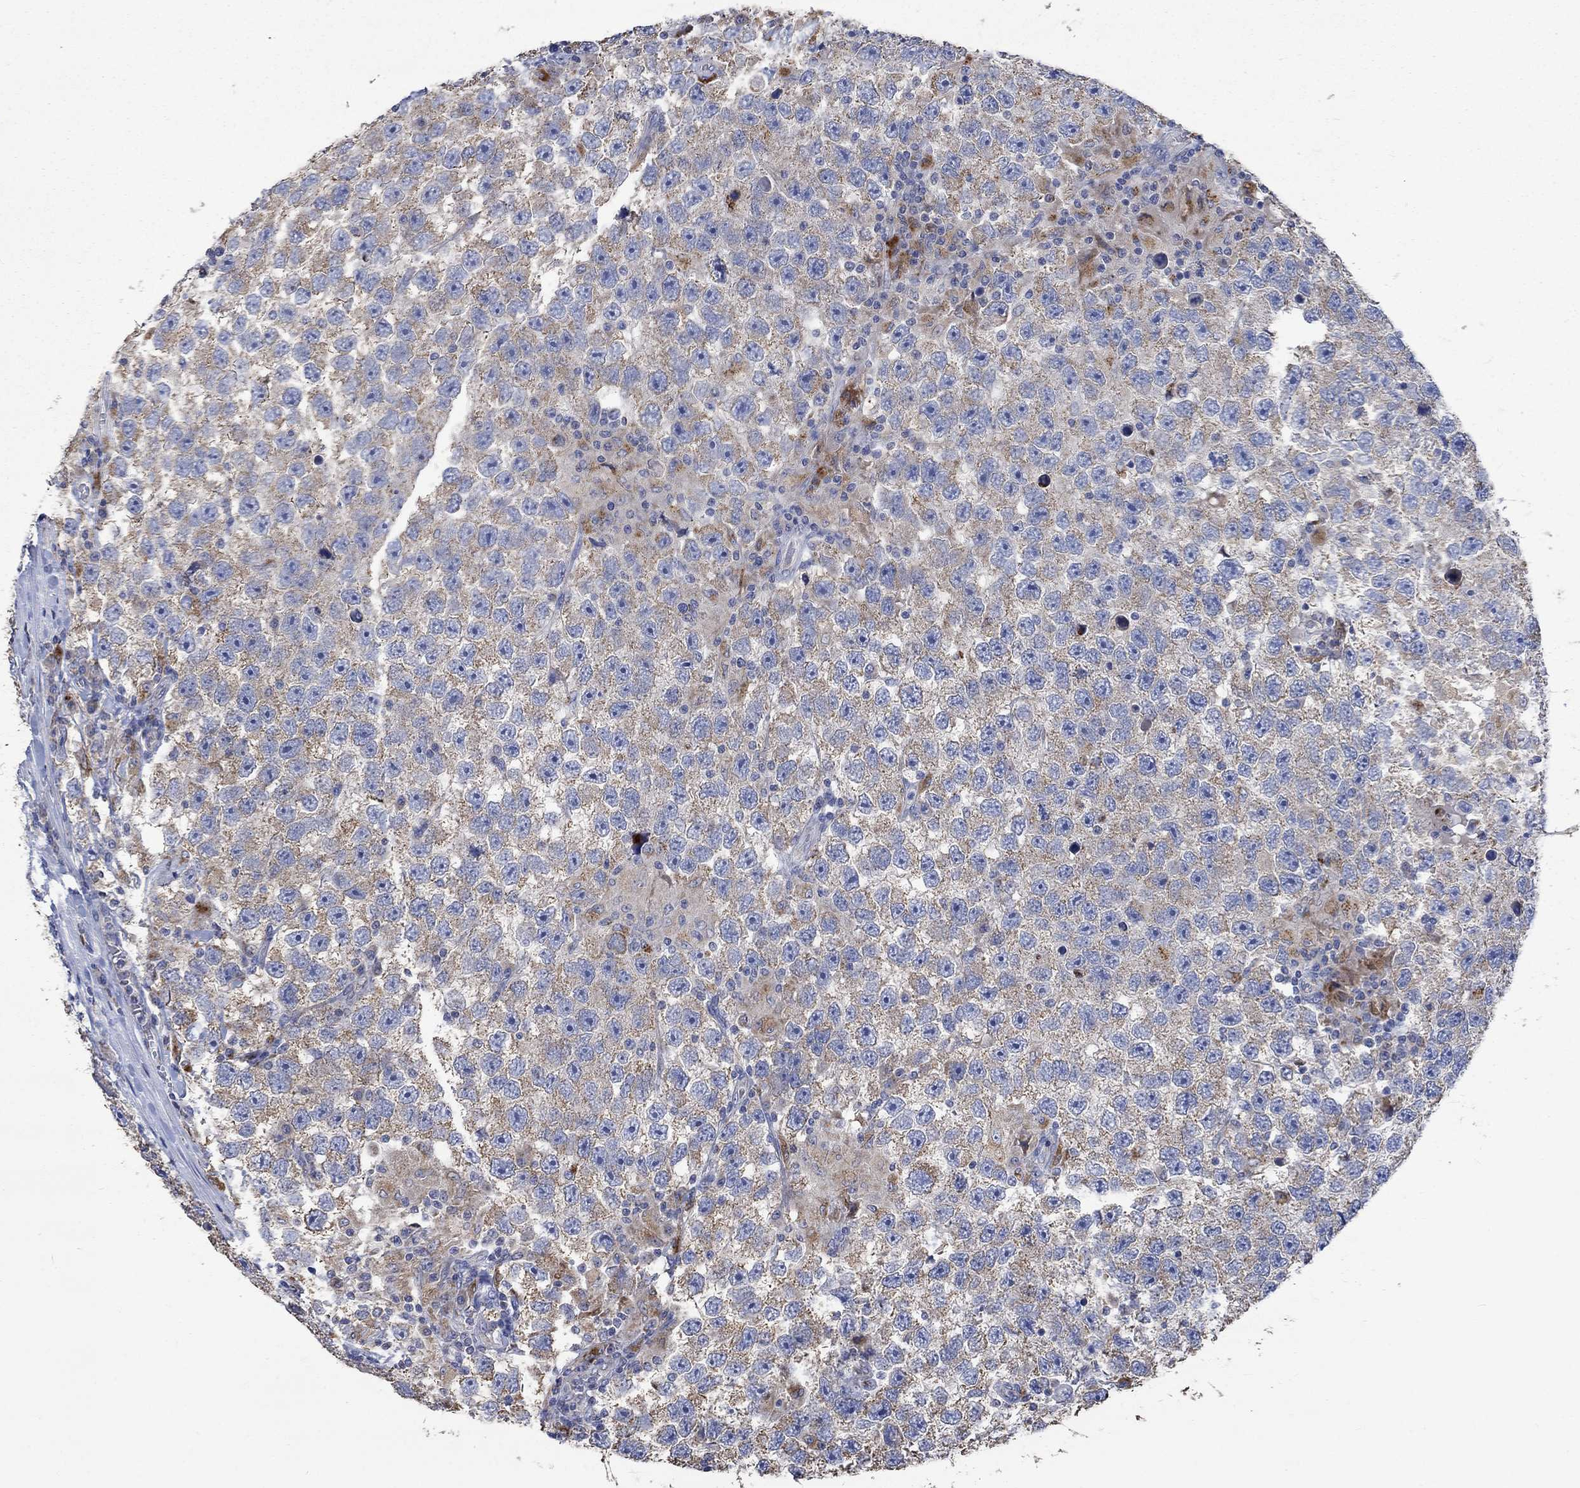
{"staining": {"intensity": "moderate", "quantity": ">75%", "location": "cytoplasmic/membranous"}, "tissue": "testis cancer", "cell_type": "Tumor cells", "image_type": "cancer", "snomed": [{"axis": "morphology", "description": "Seminoma, NOS"}, {"axis": "topography", "description": "Testis"}], "caption": "Immunohistochemistry (IHC) histopathology image of neoplastic tissue: seminoma (testis) stained using immunohistochemistry (IHC) demonstrates medium levels of moderate protein expression localized specifically in the cytoplasmic/membranous of tumor cells, appearing as a cytoplasmic/membranous brown color.", "gene": "UGT8", "patient": {"sex": "male", "age": 26}}